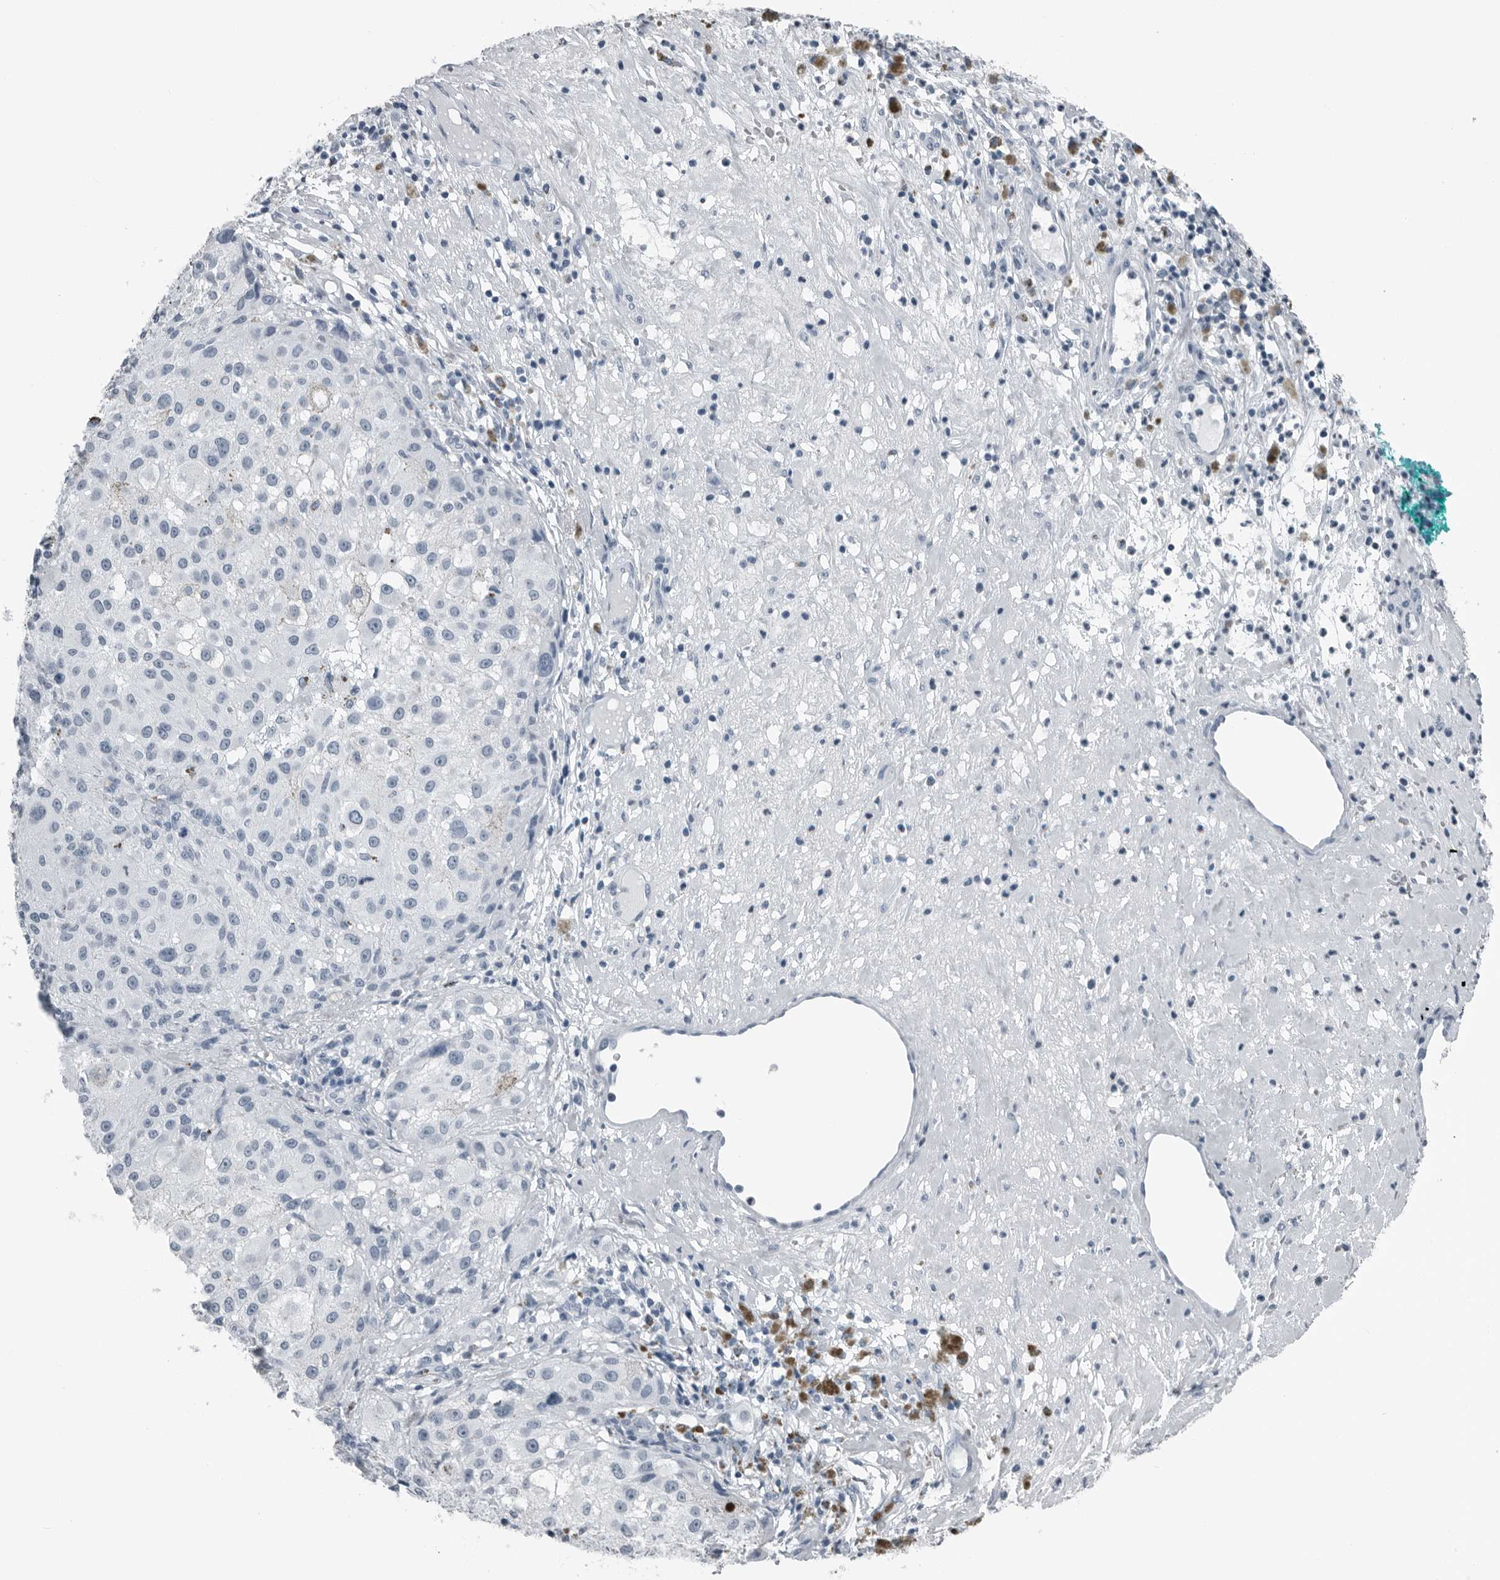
{"staining": {"intensity": "negative", "quantity": "none", "location": "none"}, "tissue": "melanoma", "cell_type": "Tumor cells", "image_type": "cancer", "snomed": [{"axis": "morphology", "description": "Necrosis, NOS"}, {"axis": "morphology", "description": "Malignant melanoma, NOS"}, {"axis": "topography", "description": "Skin"}], "caption": "IHC of melanoma reveals no staining in tumor cells.", "gene": "PRSS1", "patient": {"sex": "female", "age": 87}}